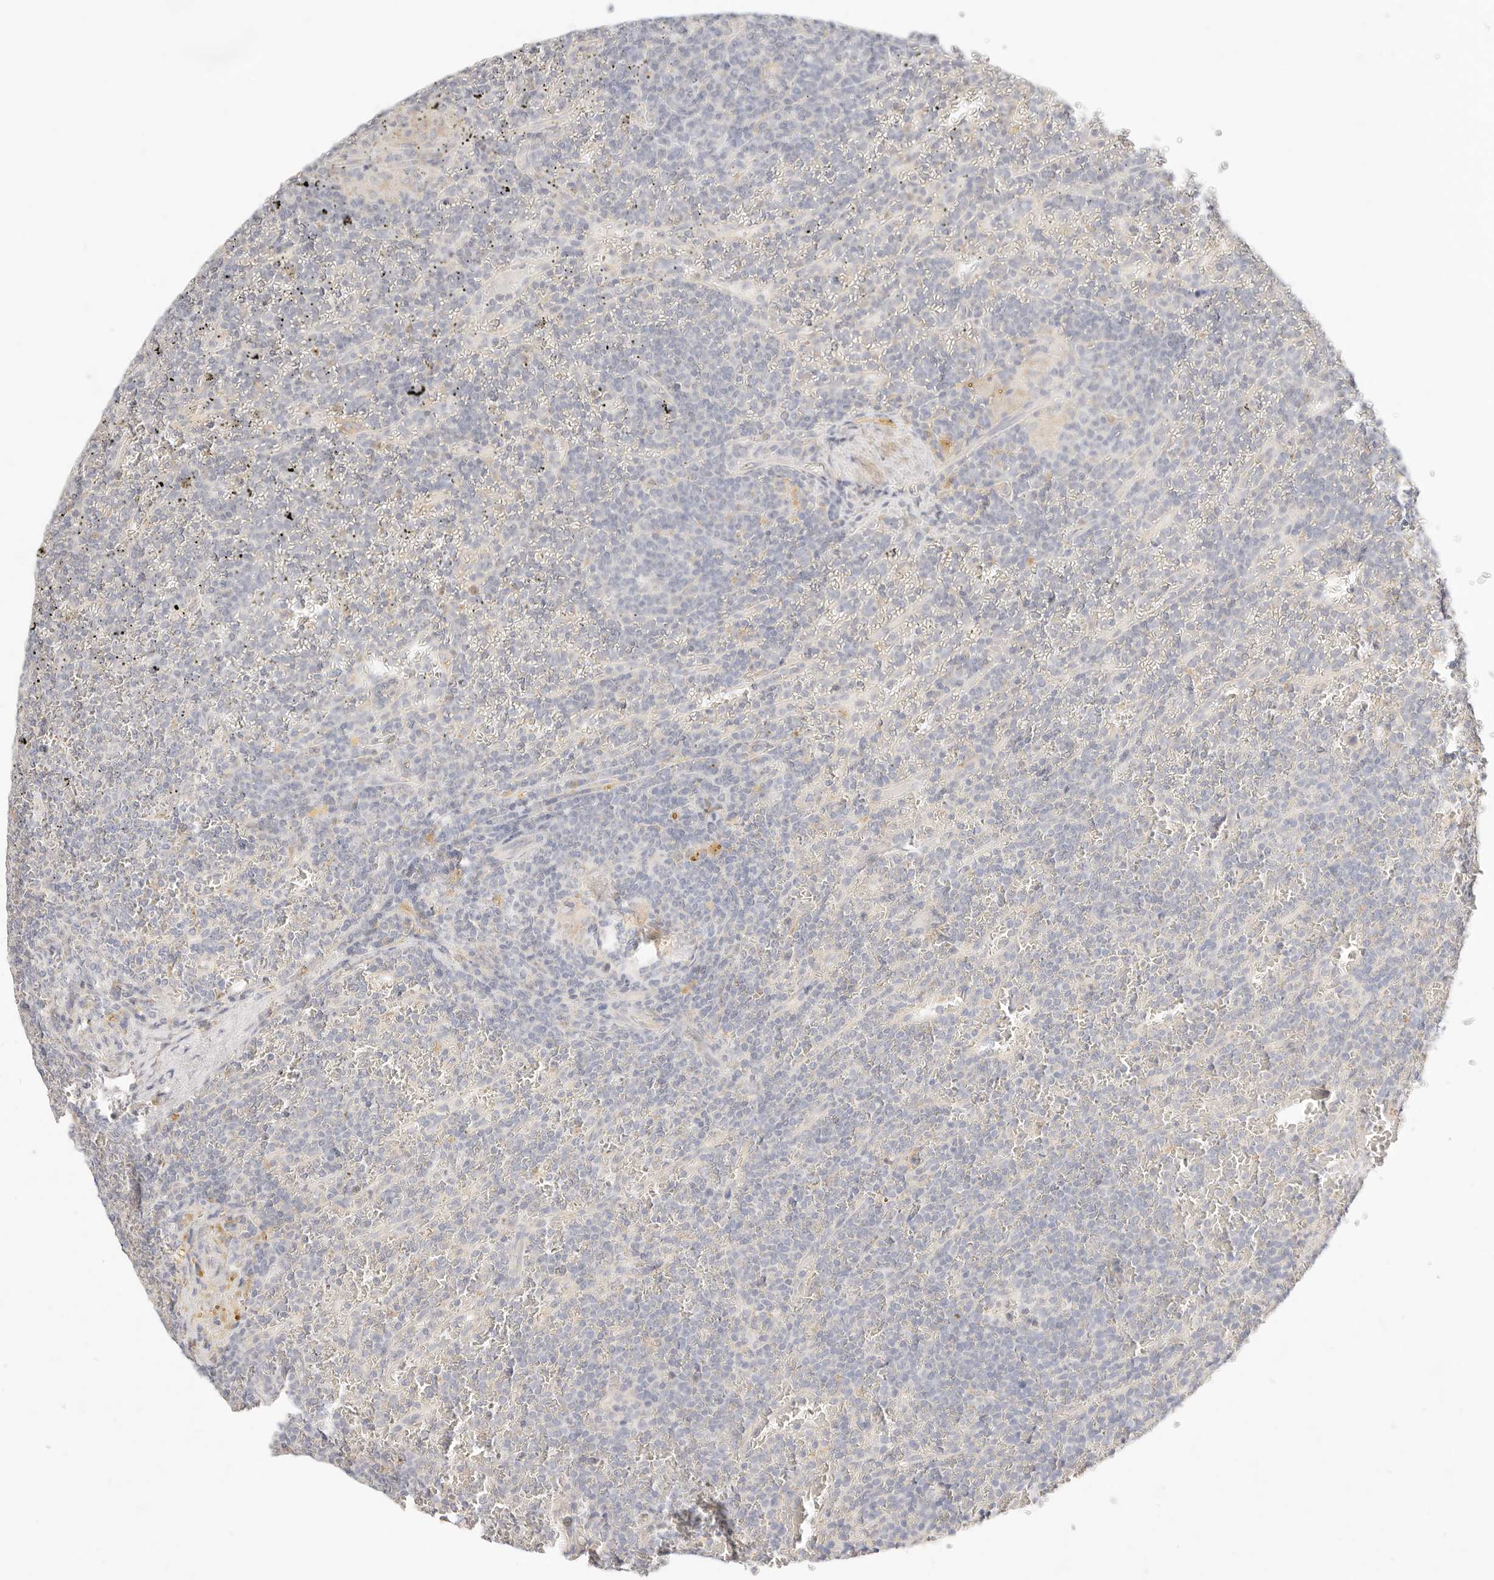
{"staining": {"intensity": "negative", "quantity": "none", "location": "none"}, "tissue": "lymphoma", "cell_type": "Tumor cells", "image_type": "cancer", "snomed": [{"axis": "morphology", "description": "Malignant lymphoma, non-Hodgkin's type, Low grade"}, {"axis": "topography", "description": "Spleen"}], "caption": "Immunohistochemistry image of neoplastic tissue: lymphoma stained with DAB (3,3'-diaminobenzidine) displays no significant protein staining in tumor cells.", "gene": "ACOX1", "patient": {"sex": "female", "age": 19}}